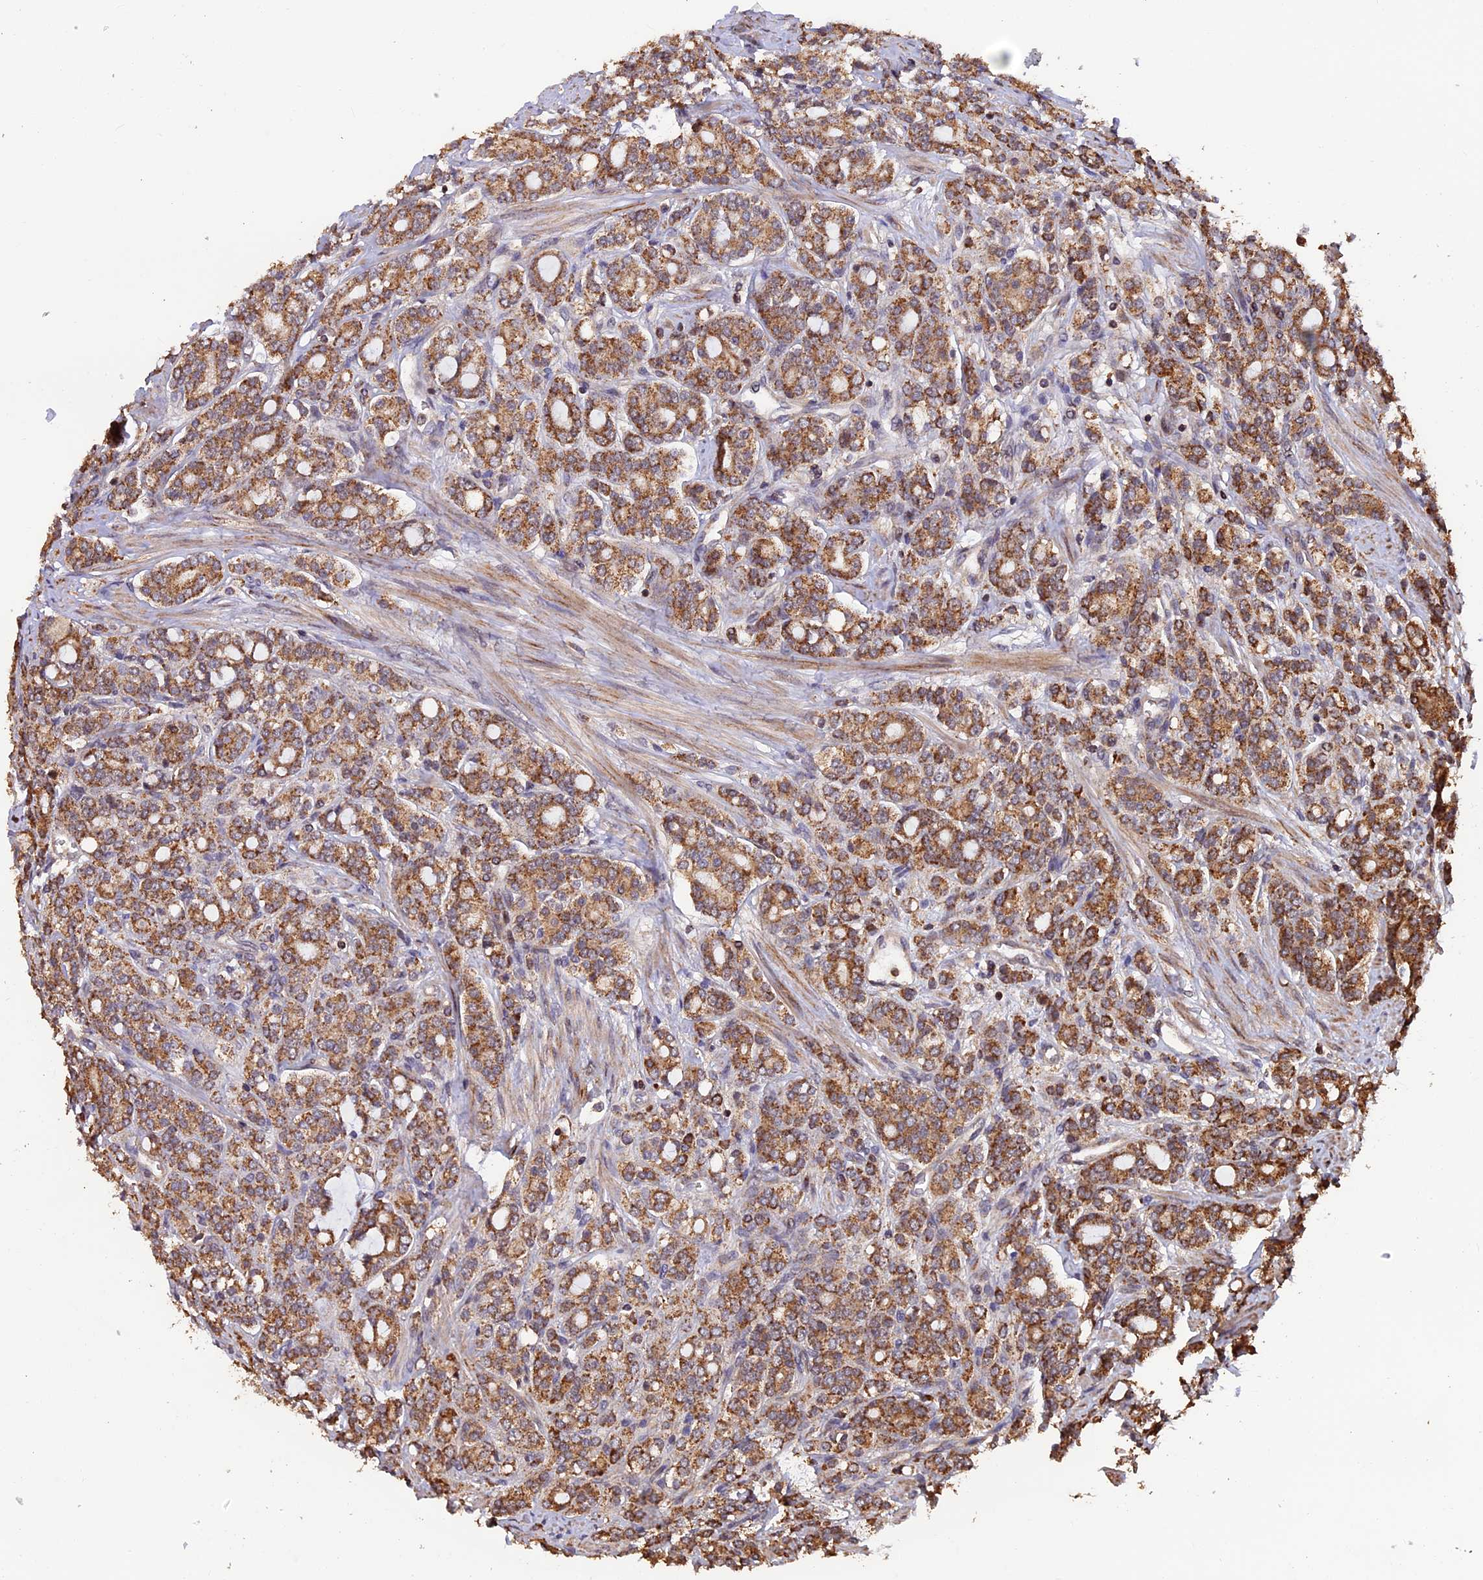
{"staining": {"intensity": "moderate", "quantity": ">75%", "location": "cytoplasmic/membranous"}, "tissue": "prostate cancer", "cell_type": "Tumor cells", "image_type": "cancer", "snomed": [{"axis": "morphology", "description": "Adenocarcinoma, High grade"}, {"axis": "topography", "description": "Prostate"}], "caption": "The histopathology image exhibits staining of high-grade adenocarcinoma (prostate), revealing moderate cytoplasmic/membranous protein expression (brown color) within tumor cells. The staining is performed using DAB (3,3'-diaminobenzidine) brown chromogen to label protein expression. The nuclei are counter-stained blue using hematoxylin.", "gene": "PKD2L2", "patient": {"sex": "male", "age": 62}}